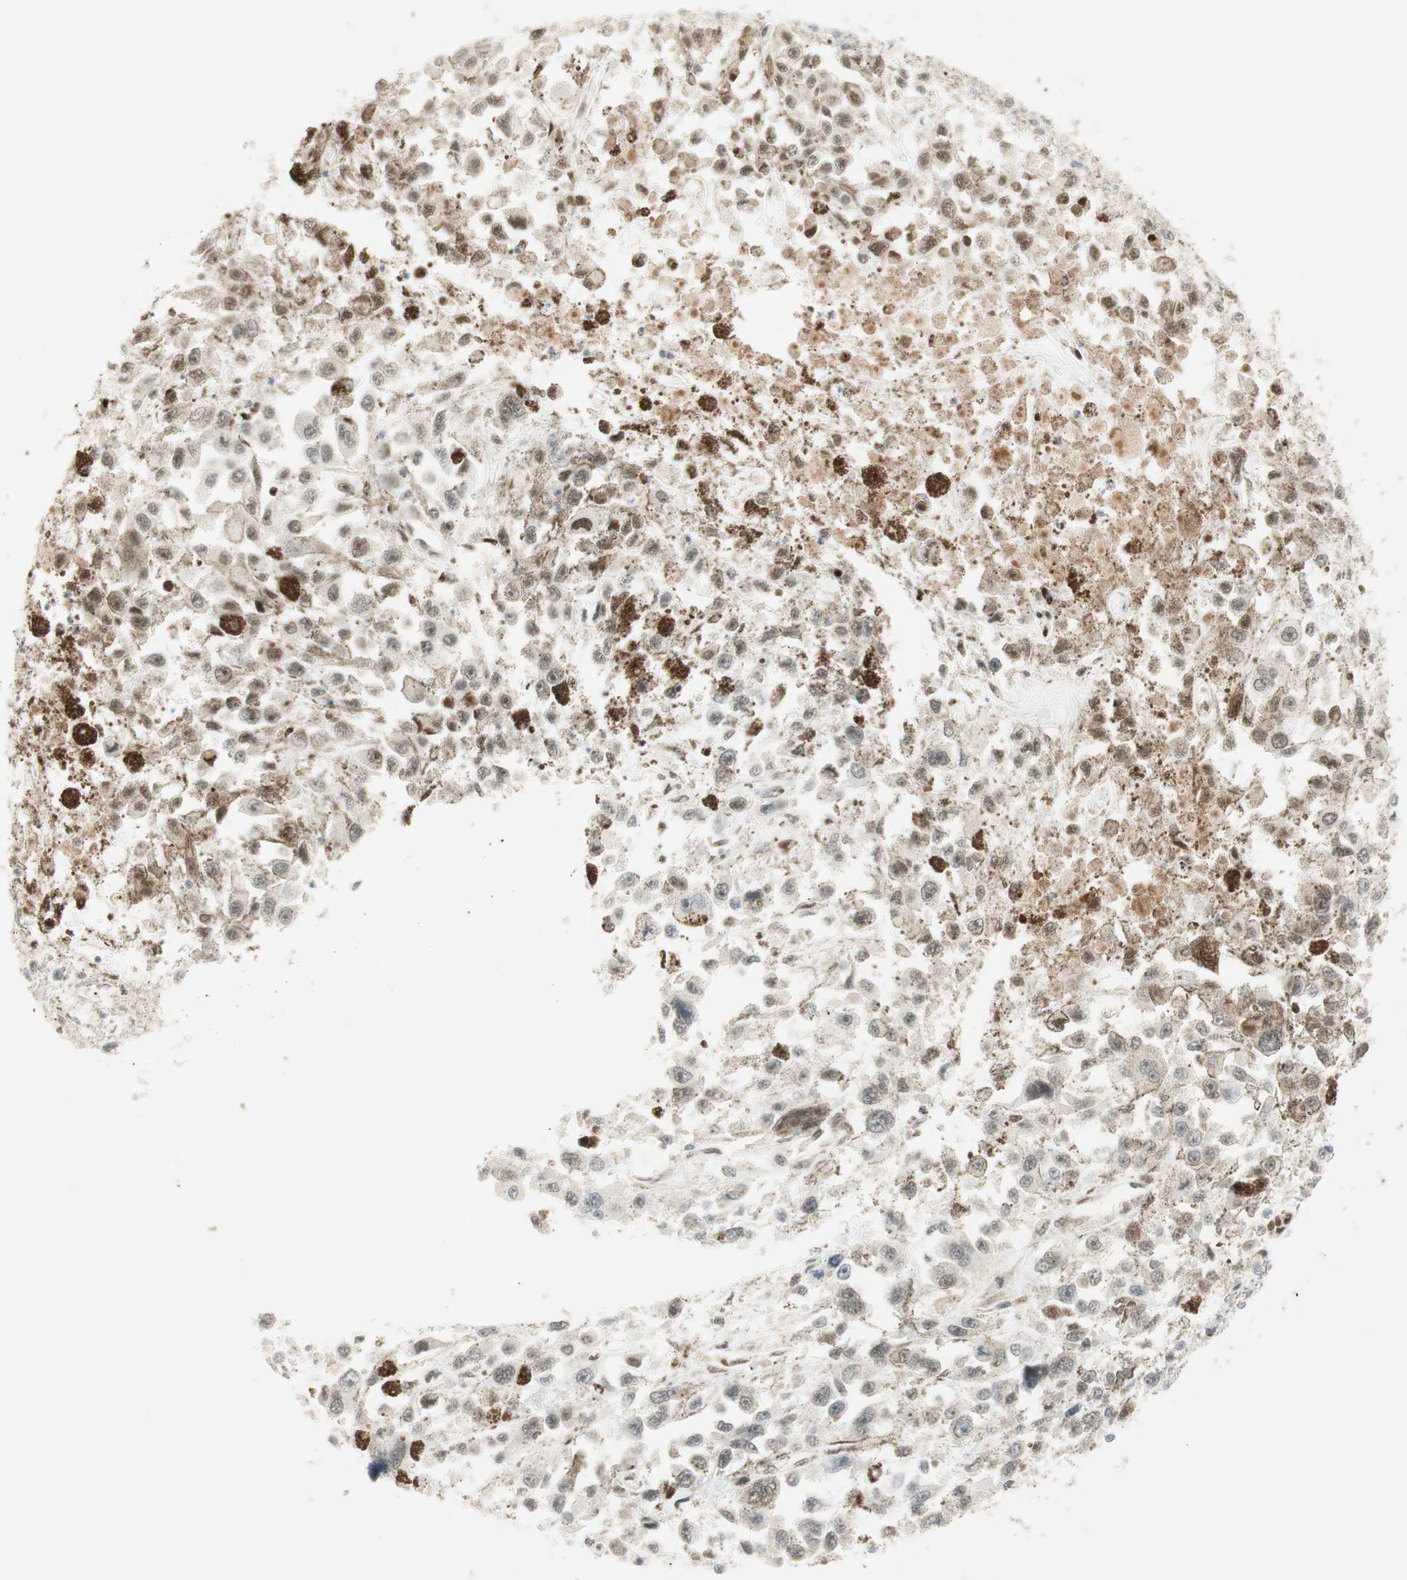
{"staining": {"intensity": "weak", "quantity": "25%-75%", "location": "cytoplasmic/membranous,nuclear"}, "tissue": "melanoma", "cell_type": "Tumor cells", "image_type": "cancer", "snomed": [{"axis": "morphology", "description": "Malignant melanoma, Metastatic site"}, {"axis": "topography", "description": "Lymph node"}], "caption": "Melanoma stained for a protein (brown) shows weak cytoplasmic/membranous and nuclear positive staining in approximately 25%-75% of tumor cells.", "gene": "ZNF782", "patient": {"sex": "male", "age": 59}}